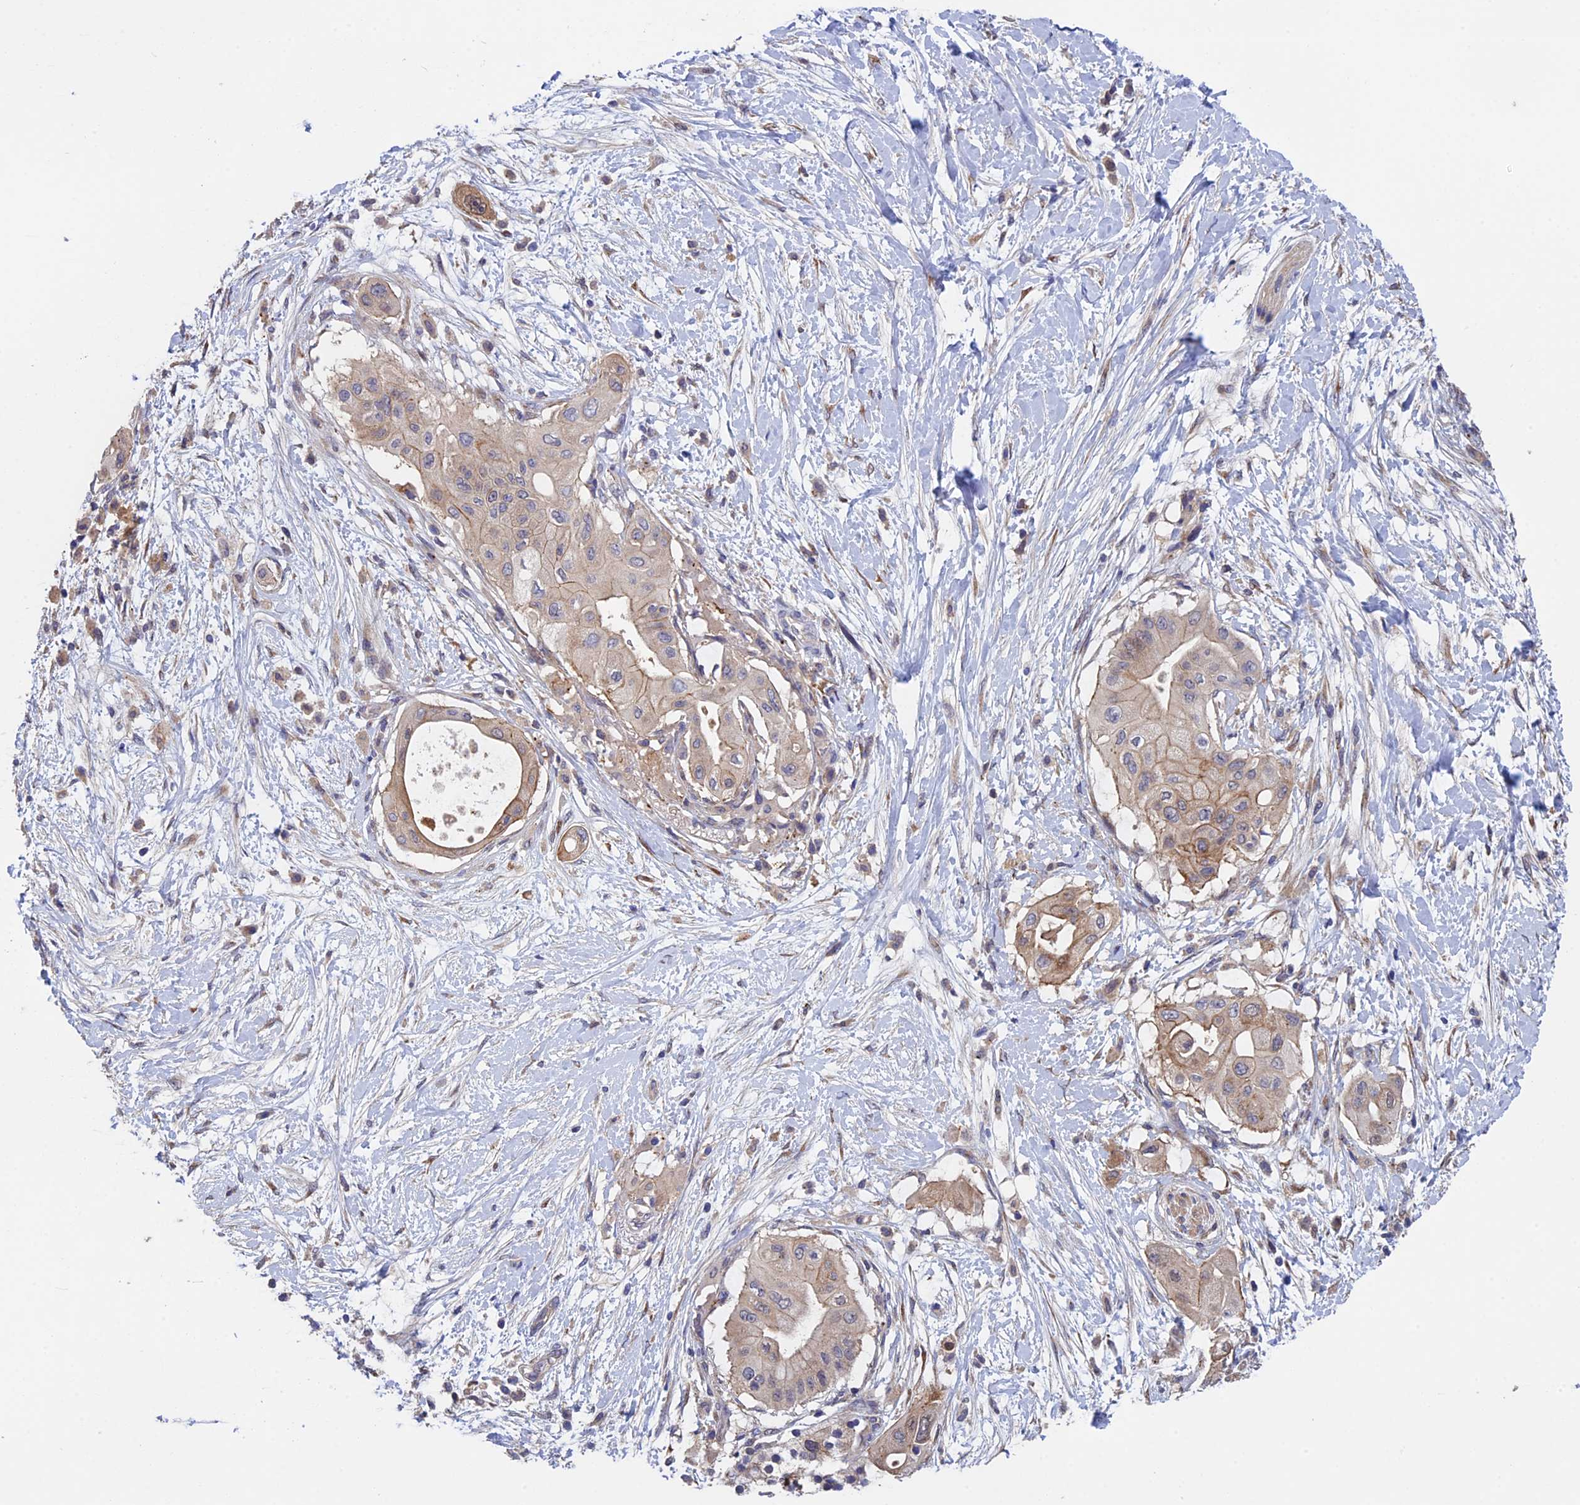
{"staining": {"intensity": "weak", "quantity": "<25%", "location": "cytoplasmic/membranous"}, "tissue": "pancreatic cancer", "cell_type": "Tumor cells", "image_type": "cancer", "snomed": [{"axis": "morphology", "description": "Adenocarcinoma, NOS"}, {"axis": "topography", "description": "Pancreas"}], "caption": "Tumor cells are negative for protein expression in human pancreatic cancer (adenocarcinoma). Nuclei are stained in blue.", "gene": "LCMT1", "patient": {"sex": "male", "age": 68}}